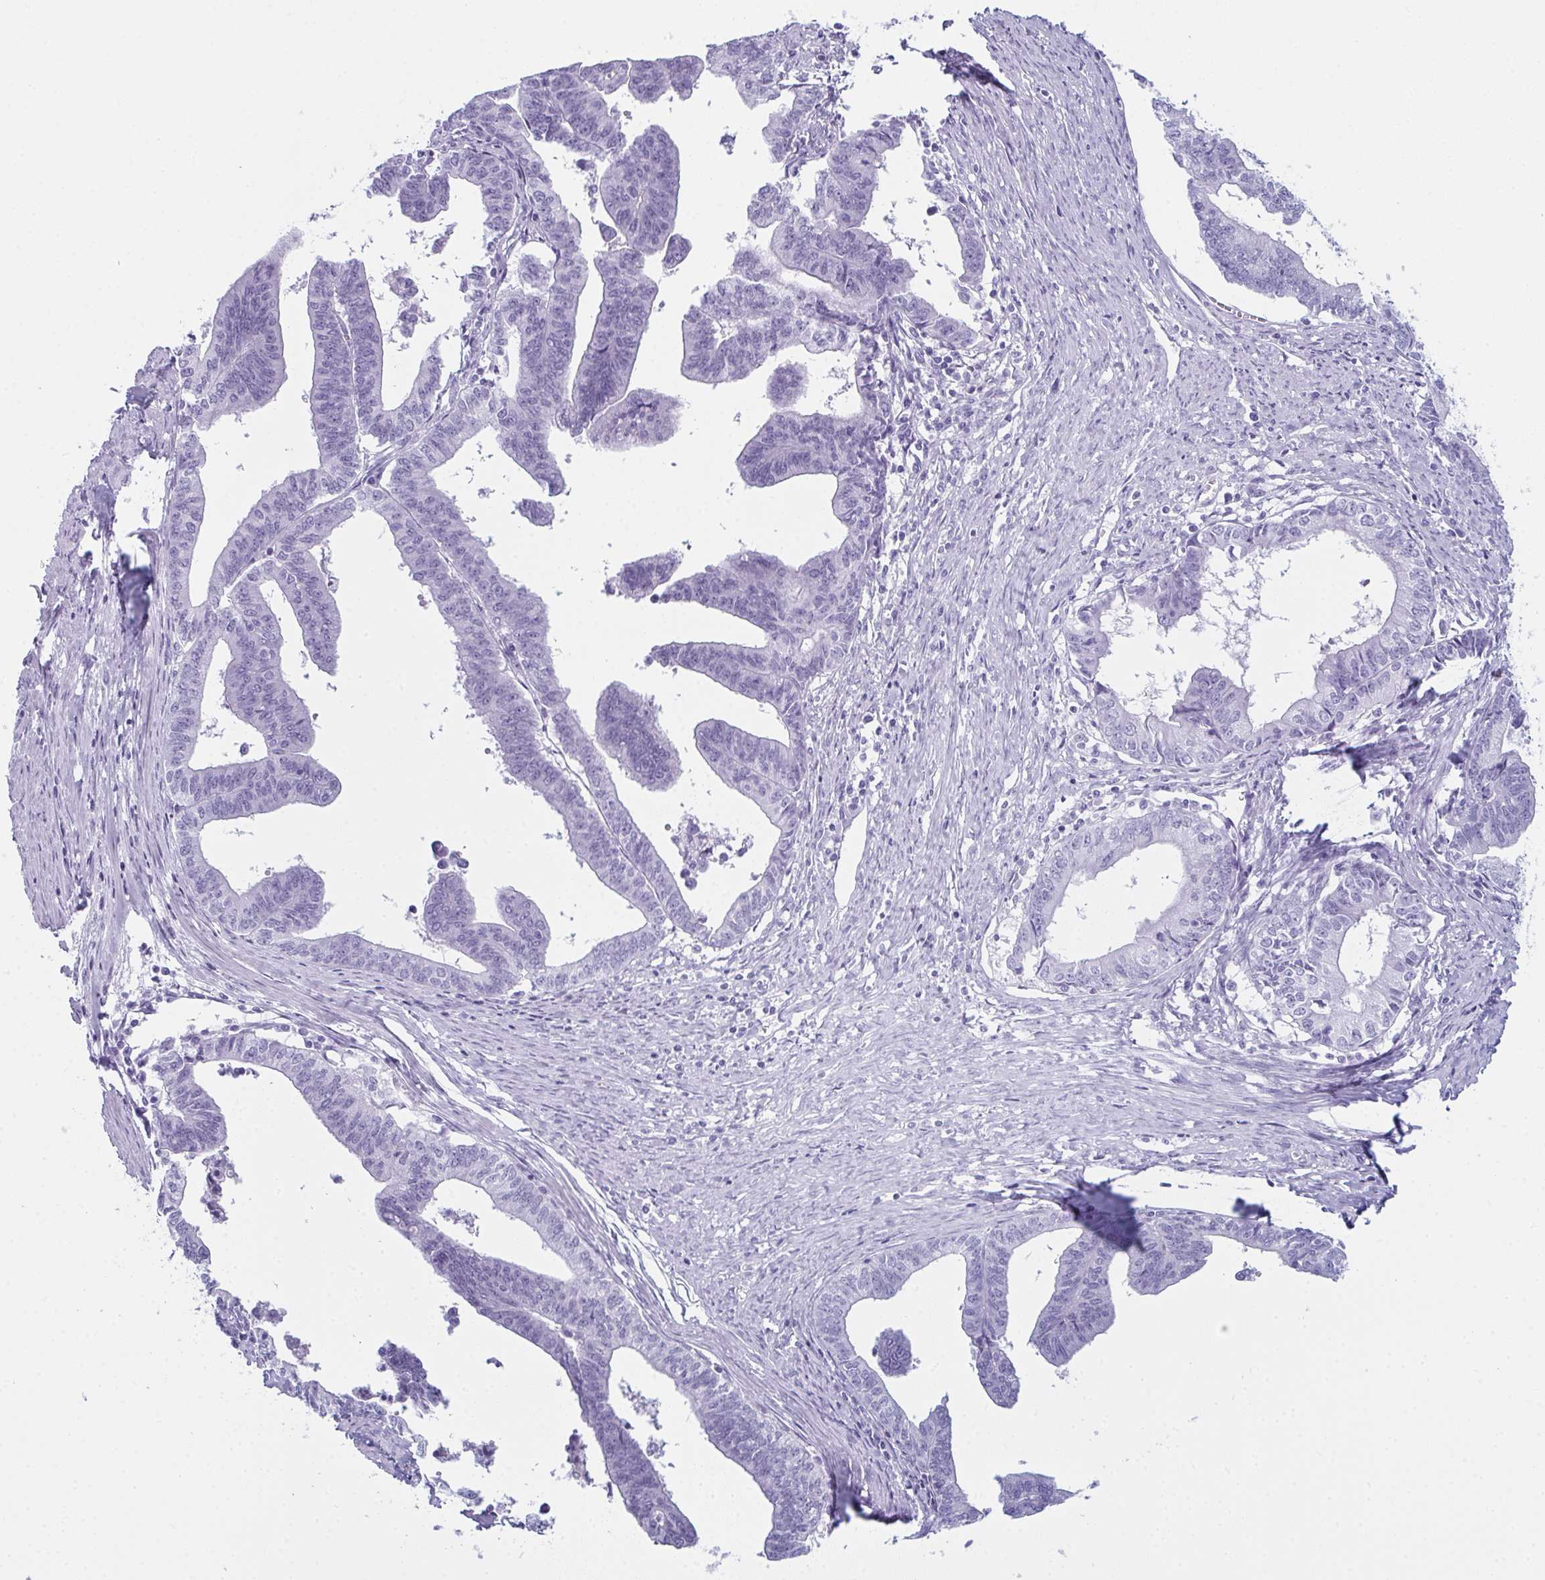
{"staining": {"intensity": "negative", "quantity": "none", "location": "none"}, "tissue": "endometrial cancer", "cell_type": "Tumor cells", "image_type": "cancer", "snomed": [{"axis": "morphology", "description": "Adenocarcinoma, NOS"}, {"axis": "topography", "description": "Endometrium"}], "caption": "The immunohistochemistry (IHC) micrograph has no significant staining in tumor cells of endometrial adenocarcinoma tissue.", "gene": "ENKUR", "patient": {"sex": "female", "age": 65}}